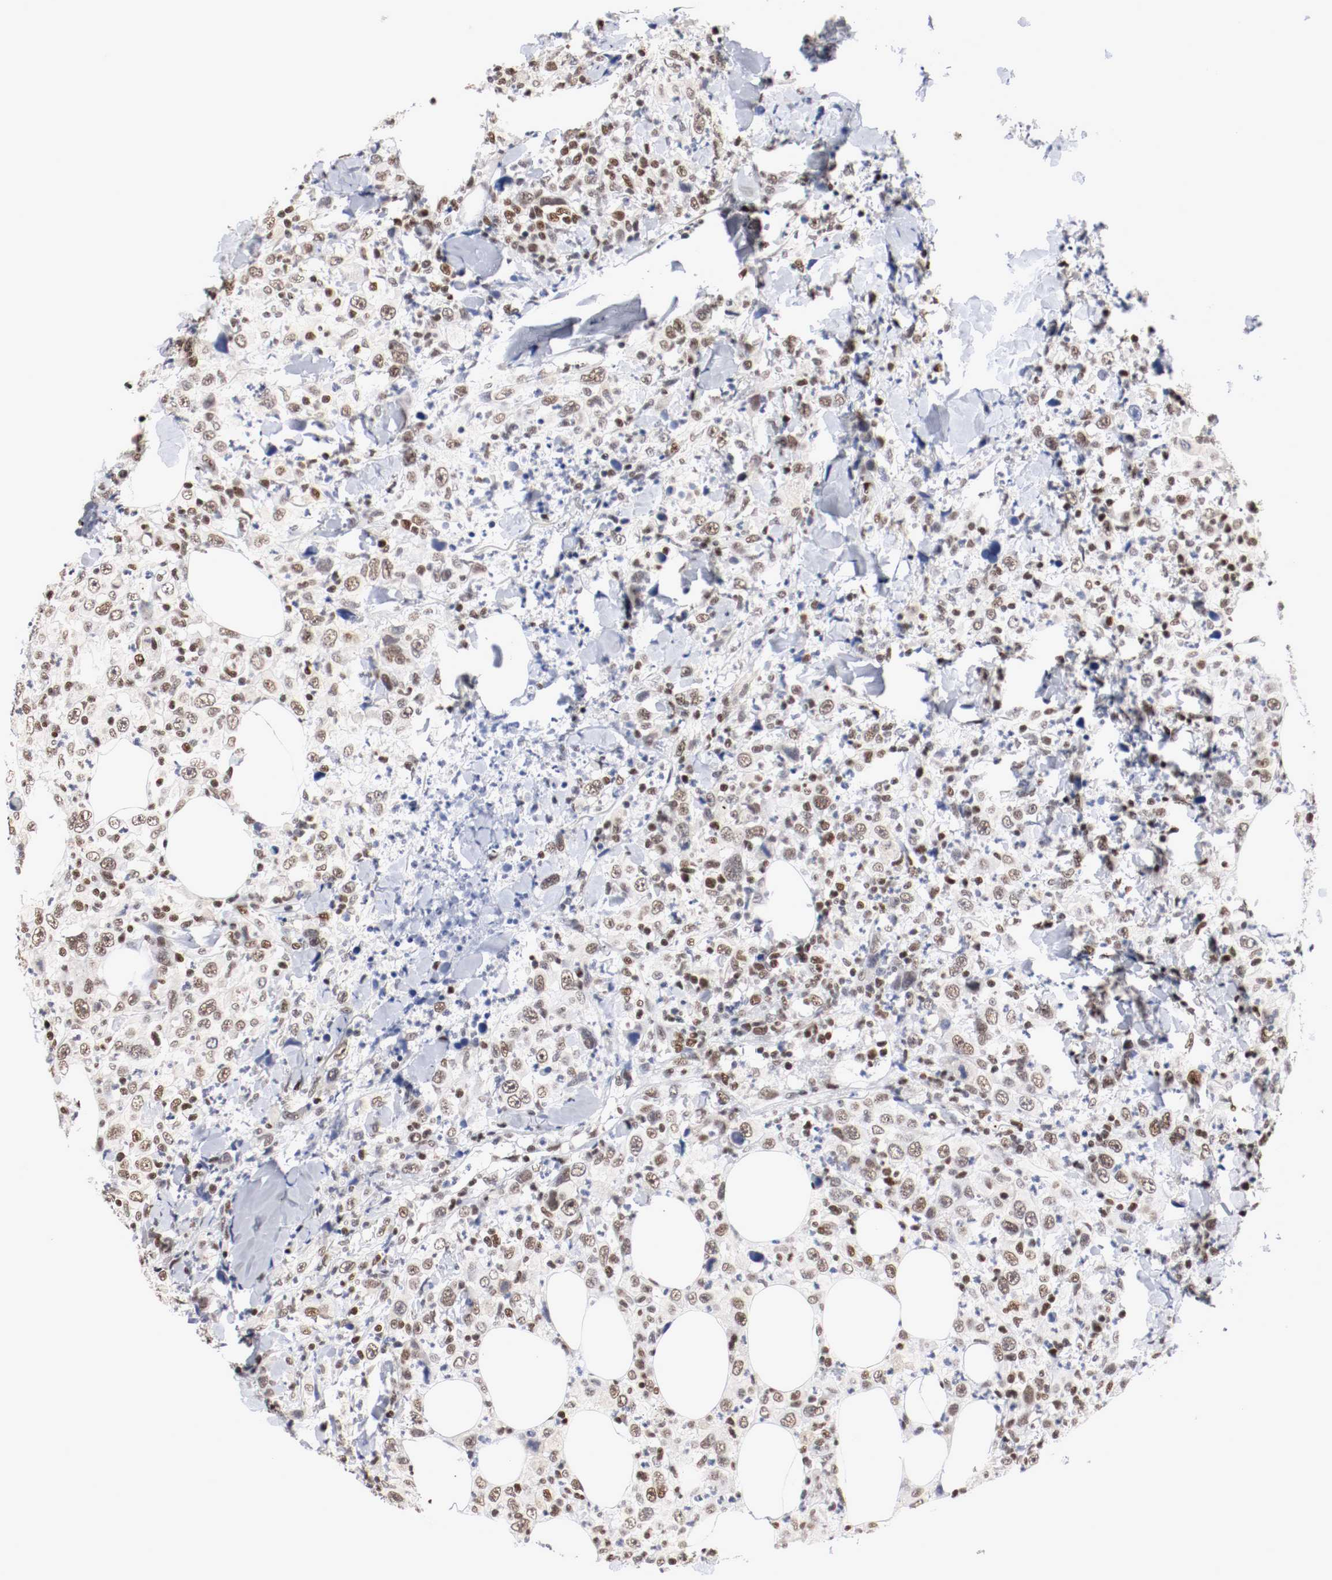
{"staining": {"intensity": "moderate", "quantity": ">75%", "location": "nuclear"}, "tissue": "thyroid cancer", "cell_type": "Tumor cells", "image_type": "cancer", "snomed": [{"axis": "morphology", "description": "Carcinoma, NOS"}, {"axis": "topography", "description": "Thyroid gland"}], "caption": "Tumor cells display moderate nuclear positivity in about >75% of cells in thyroid carcinoma. Nuclei are stained in blue.", "gene": "MEF2D", "patient": {"sex": "female", "age": 77}}